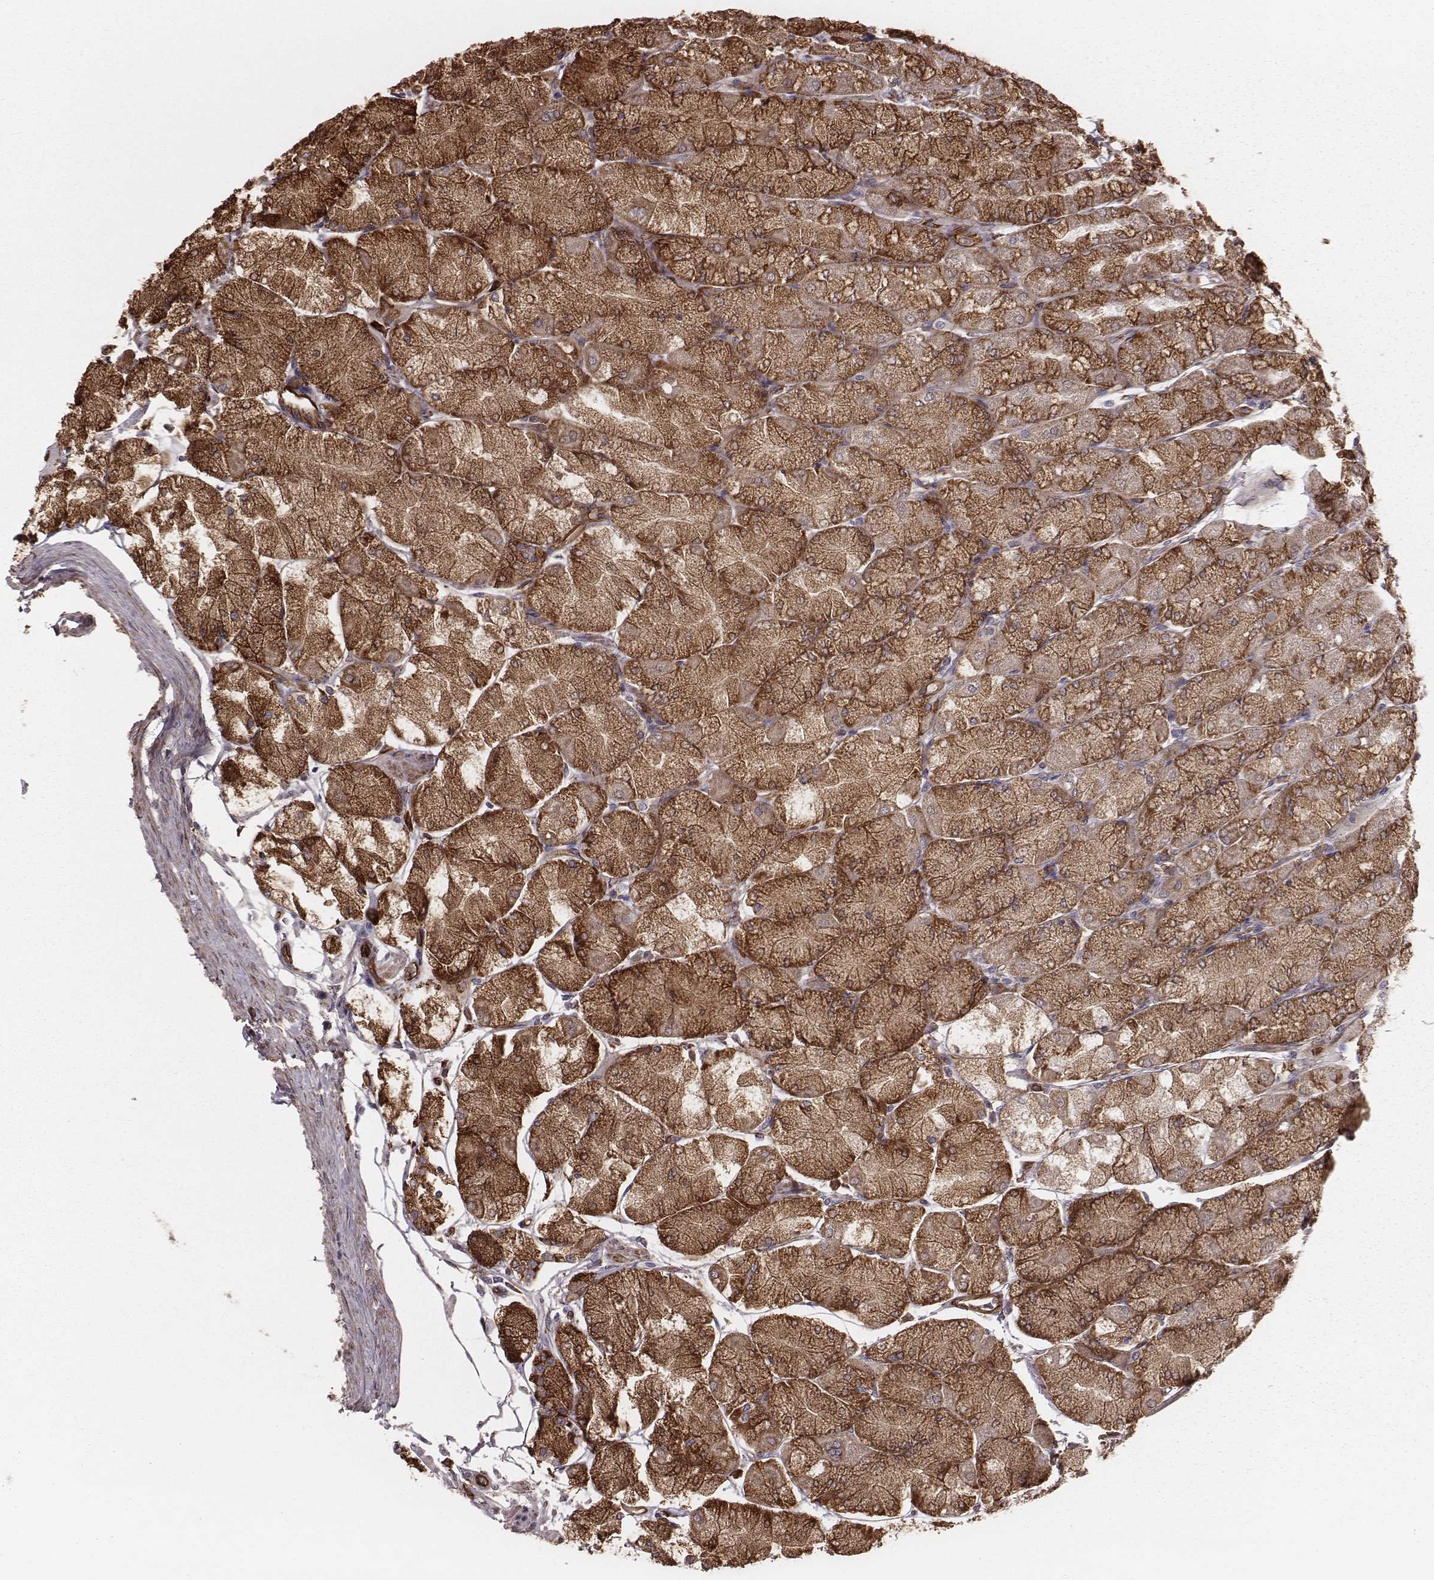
{"staining": {"intensity": "strong", "quantity": ">75%", "location": "cytoplasmic/membranous"}, "tissue": "stomach", "cell_type": "Glandular cells", "image_type": "normal", "snomed": [{"axis": "morphology", "description": "Normal tissue, NOS"}, {"axis": "topography", "description": "Stomach, upper"}], "caption": "IHC (DAB (3,3'-diaminobenzidine)) staining of benign stomach exhibits strong cytoplasmic/membranous protein expression in approximately >75% of glandular cells. The protein is stained brown, and the nuclei are stained in blue (DAB (3,3'-diaminobenzidine) IHC with brightfield microscopy, high magnification).", "gene": "PALMD", "patient": {"sex": "male", "age": 60}}